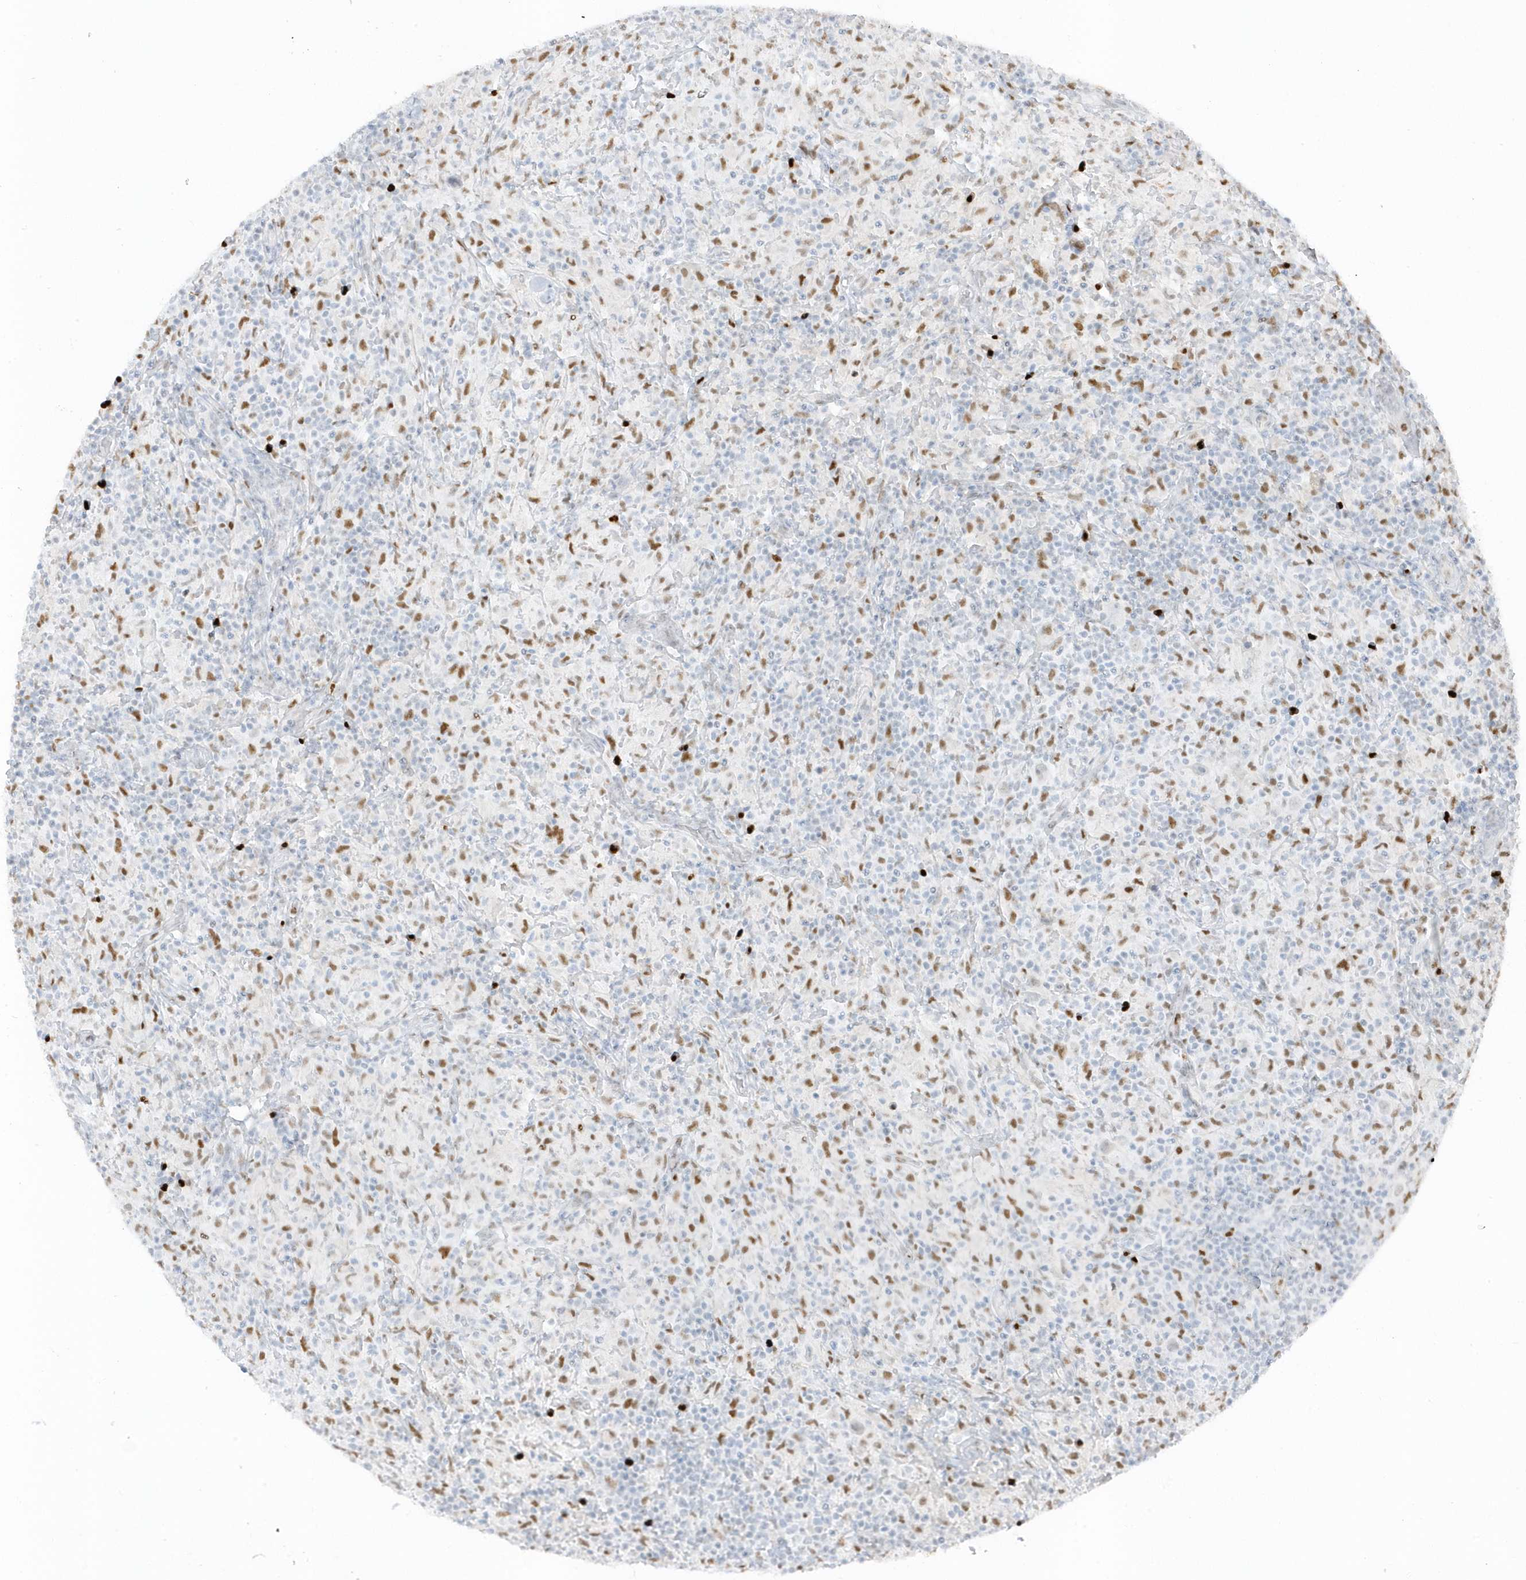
{"staining": {"intensity": "negative", "quantity": "none", "location": "none"}, "tissue": "lymphoma", "cell_type": "Tumor cells", "image_type": "cancer", "snomed": [{"axis": "morphology", "description": "Hodgkin's disease, NOS"}, {"axis": "topography", "description": "Lymph node"}], "caption": "A histopathology image of Hodgkin's disease stained for a protein demonstrates no brown staining in tumor cells.", "gene": "SMIM34", "patient": {"sex": "male", "age": 70}}